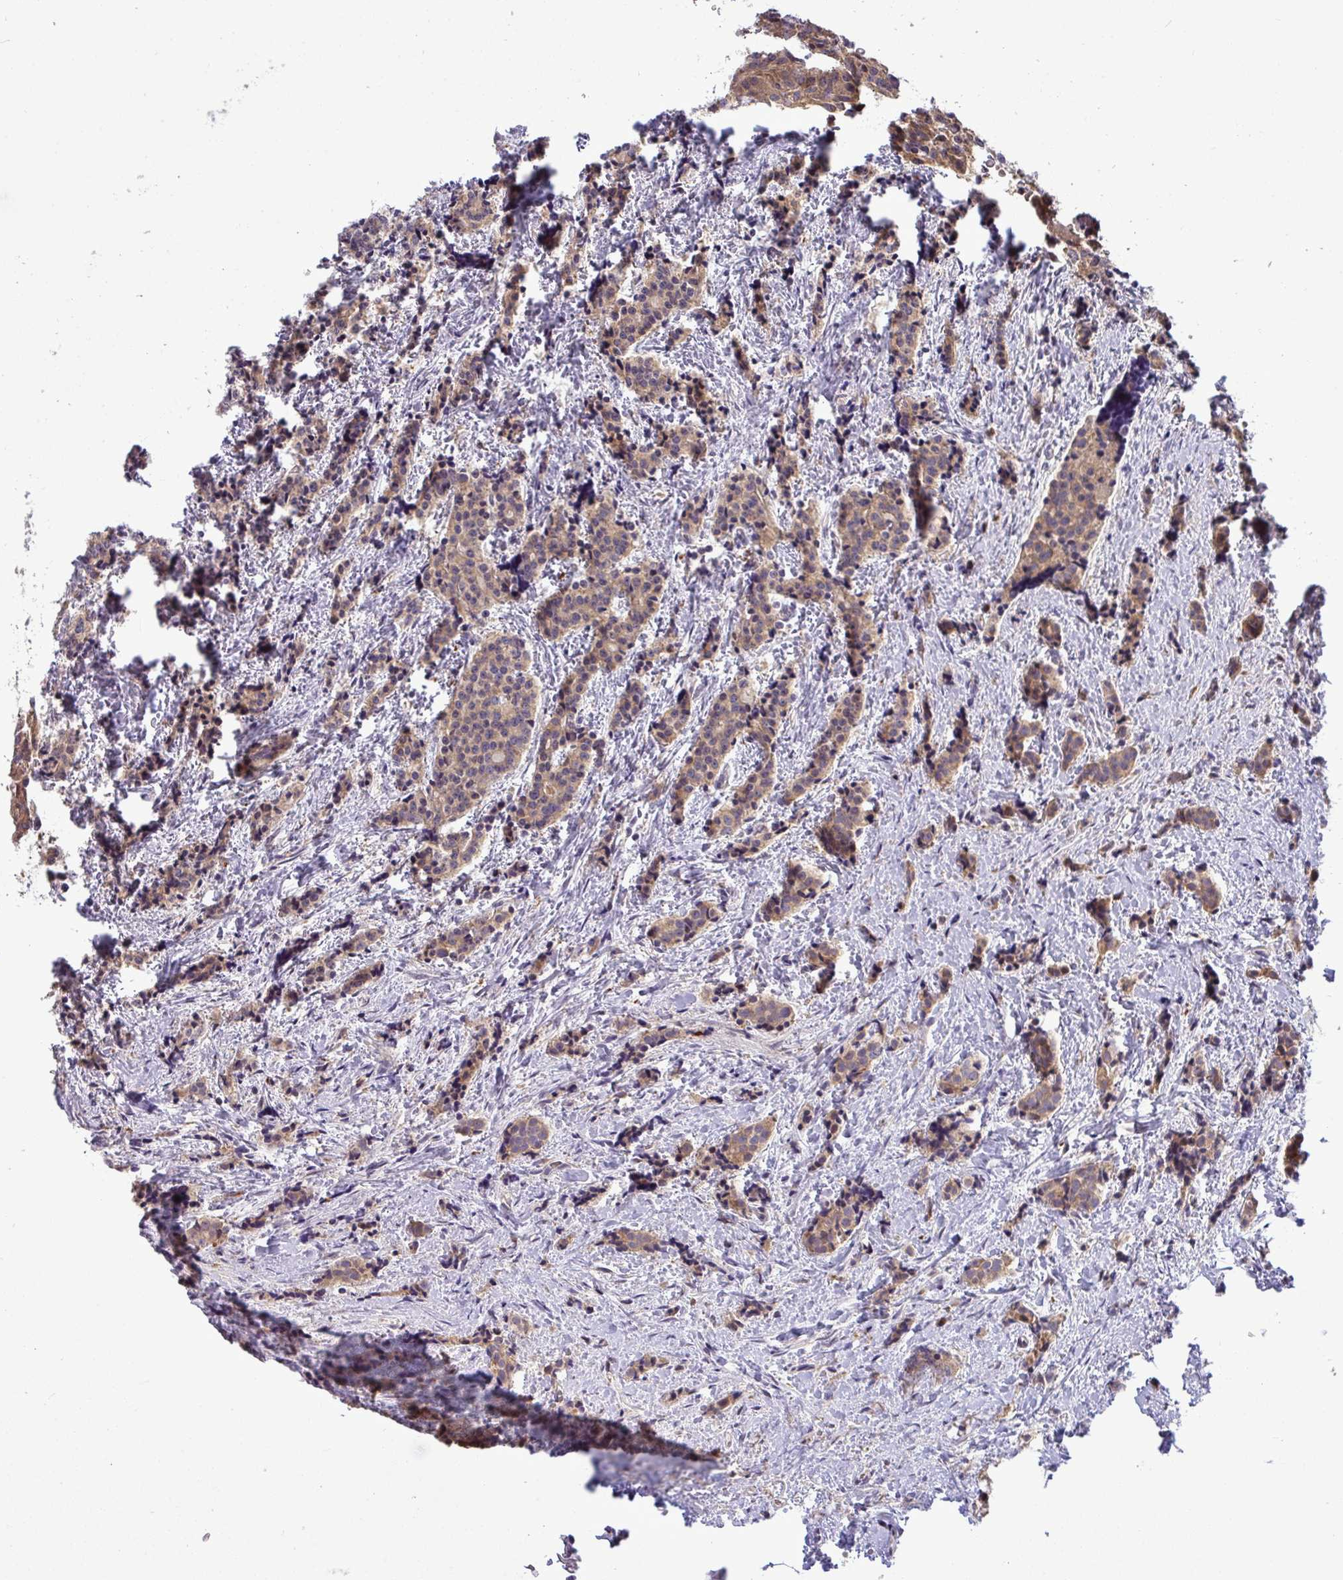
{"staining": {"intensity": "weak", "quantity": ">75%", "location": "cytoplasmic/membranous"}, "tissue": "carcinoid", "cell_type": "Tumor cells", "image_type": "cancer", "snomed": [{"axis": "morphology", "description": "Carcinoid, malignant, NOS"}, {"axis": "topography", "description": "Small intestine"}], "caption": "Tumor cells exhibit low levels of weak cytoplasmic/membranous staining in approximately >75% of cells in carcinoid (malignant).", "gene": "SLC9A6", "patient": {"sex": "female", "age": 73}}